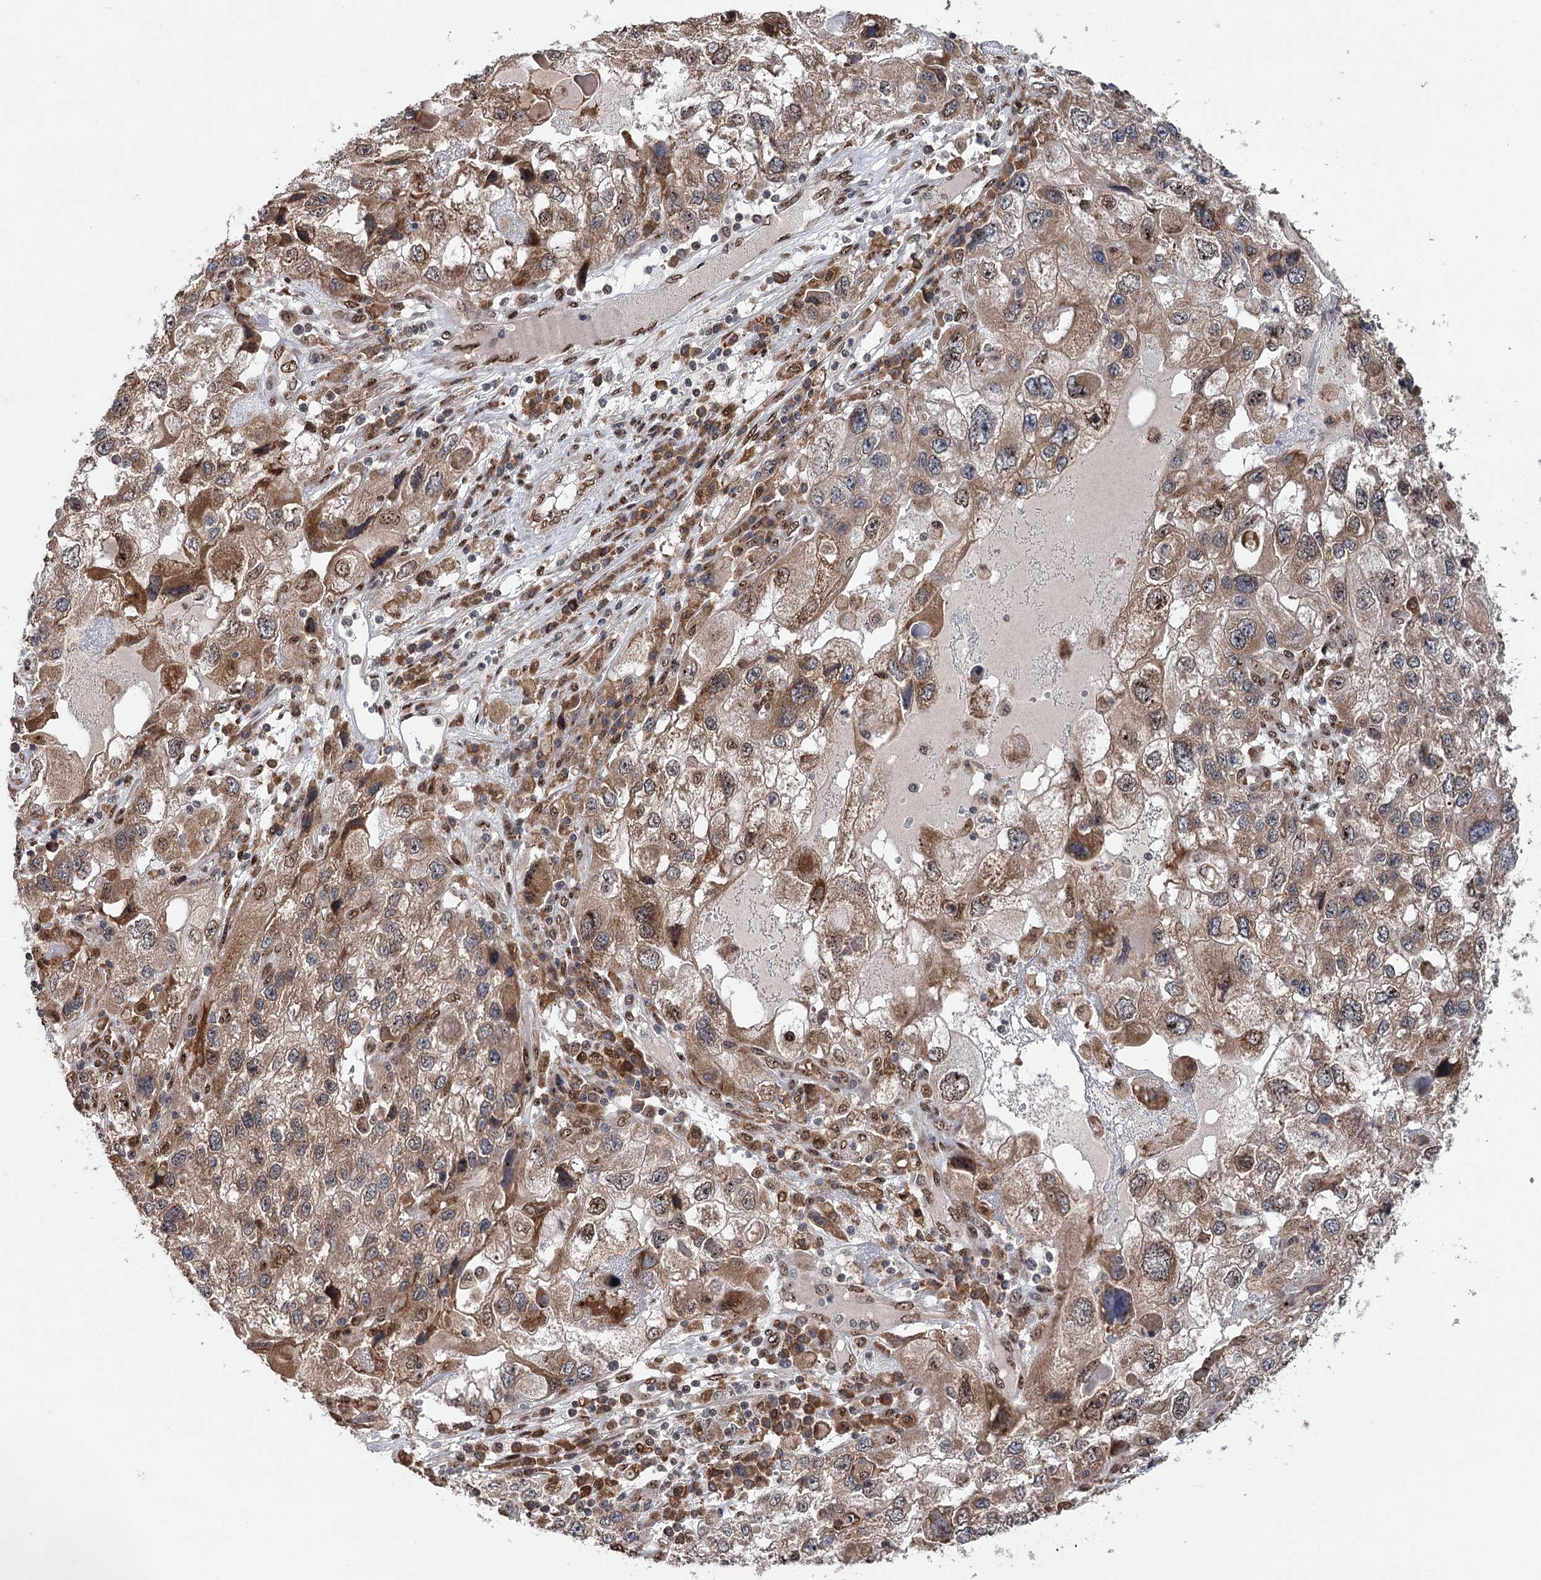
{"staining": {"intensity": "moderate", "quantity": ">75%", "location": "cytoplasmic/membranous,nuclear"}, "tissue": "endometrial cancer", "cell_type": "Tumor cells", "image_type": "cancer", "snomed": [{"axis": "morphology", "description": "Adenocarcinoma, NOS"}, {"axis": "topography", "description": "Endometrium"}], "caption": "Moderate cytoplasmic/membranous and nuclear protein positivity is seen in about >75% of tumor cells in endometrial cancer (adenocarcinoma).", "gene": "MESD", "patient": {"sex": "female", "age": 49}}